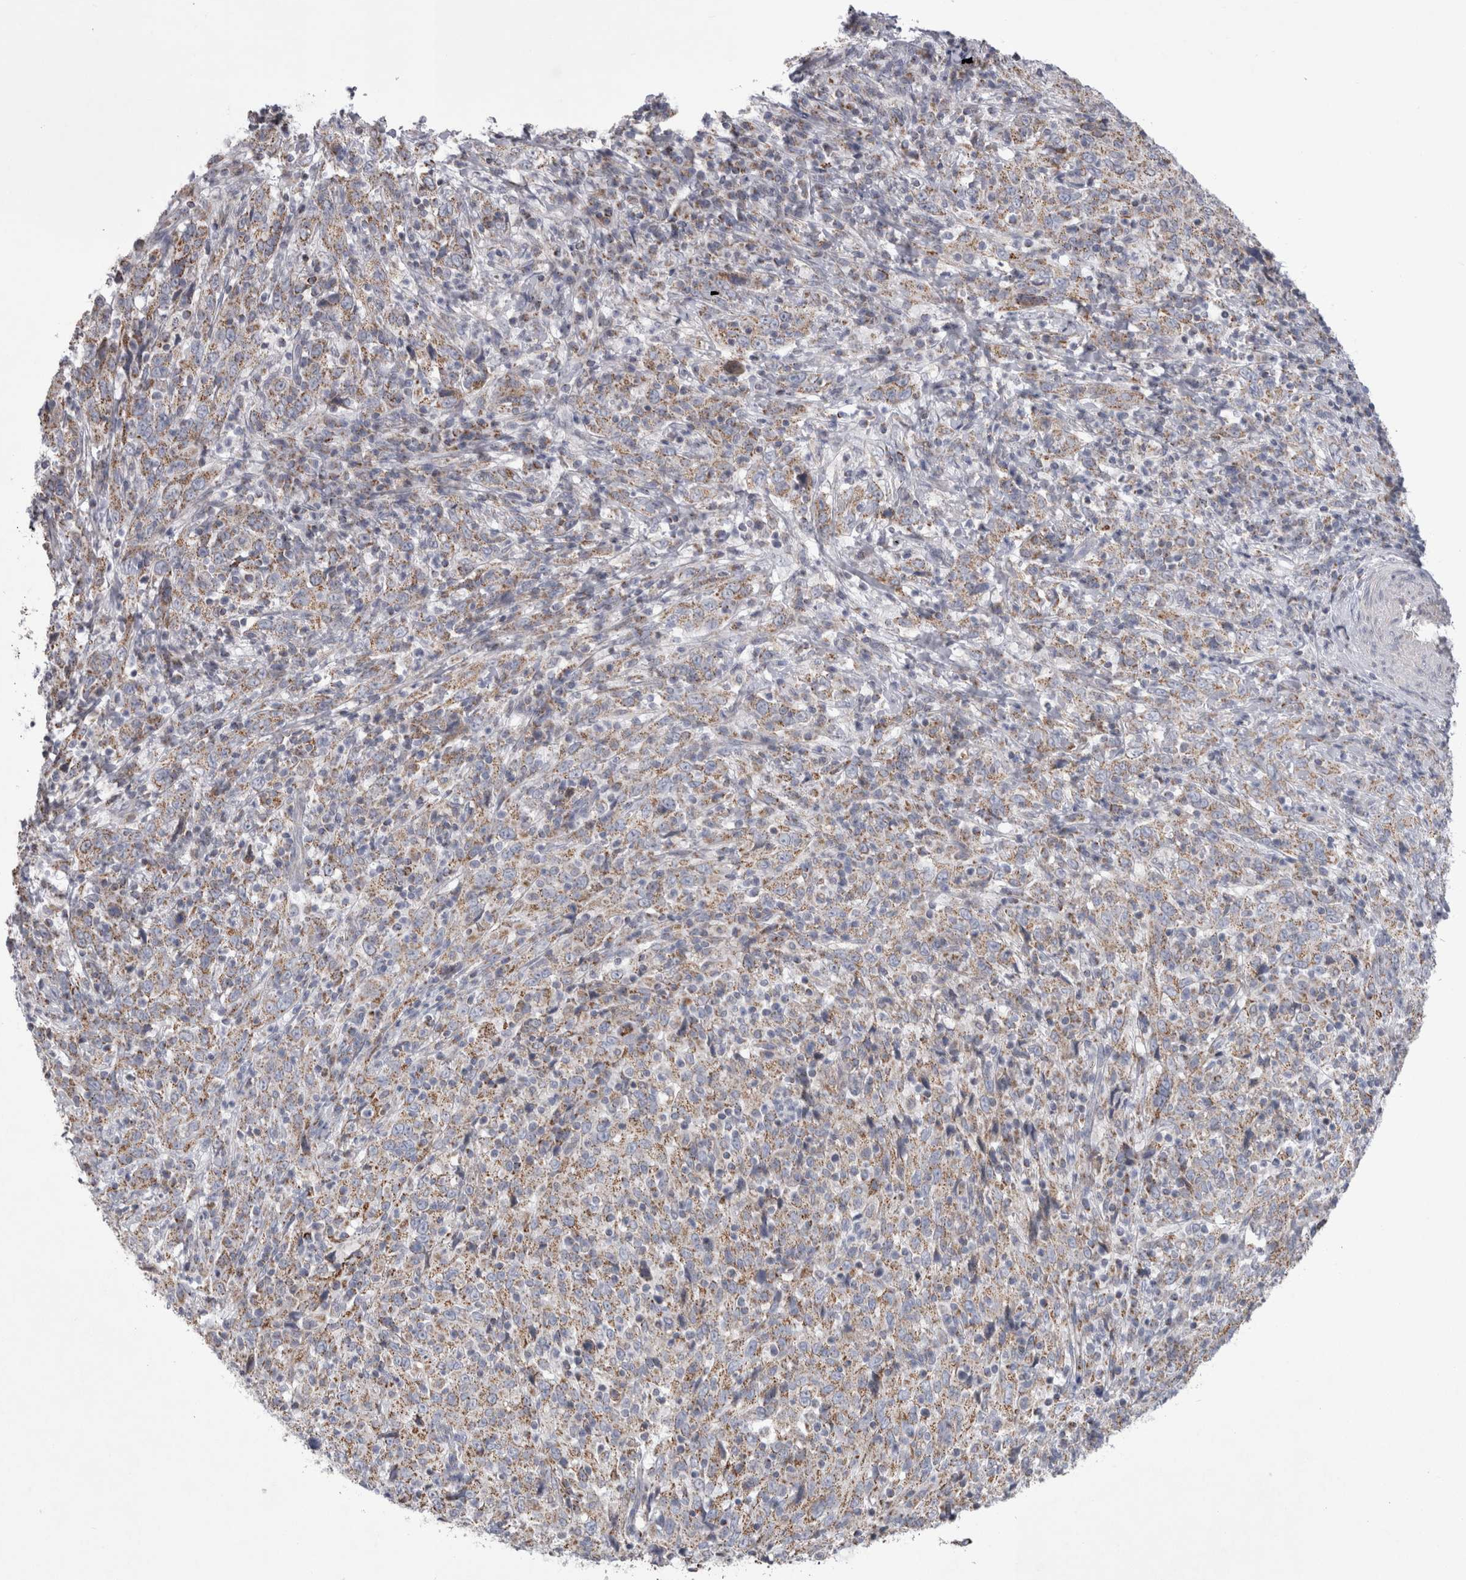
{"staining": {"intensity": "moderate", "quantity": ">75%", "location": "cytoplasmic/membranous"}, "tissue": "cervical cancer", "cell_type": "Tumor cells", "image_type": "cancer", "snomed": [{"axis": "morphology", "description": "Squamous cell carcinoma, NOS"}, {"axis": "topography", "description": "Cervix"}], "caption": "A brown stain shows moderate cytoplasmic/membranous staining of a protein in squamous cell carcinoma (cervical) tumor cells. (Stains: DAB (3,3'-diaminobenzidine) in brown, nuclei in blue, Microscopy: brightfield microscopy at high magnification).", "gene": "HDHD3", "patient": {"sex": "female", "age": 46}}